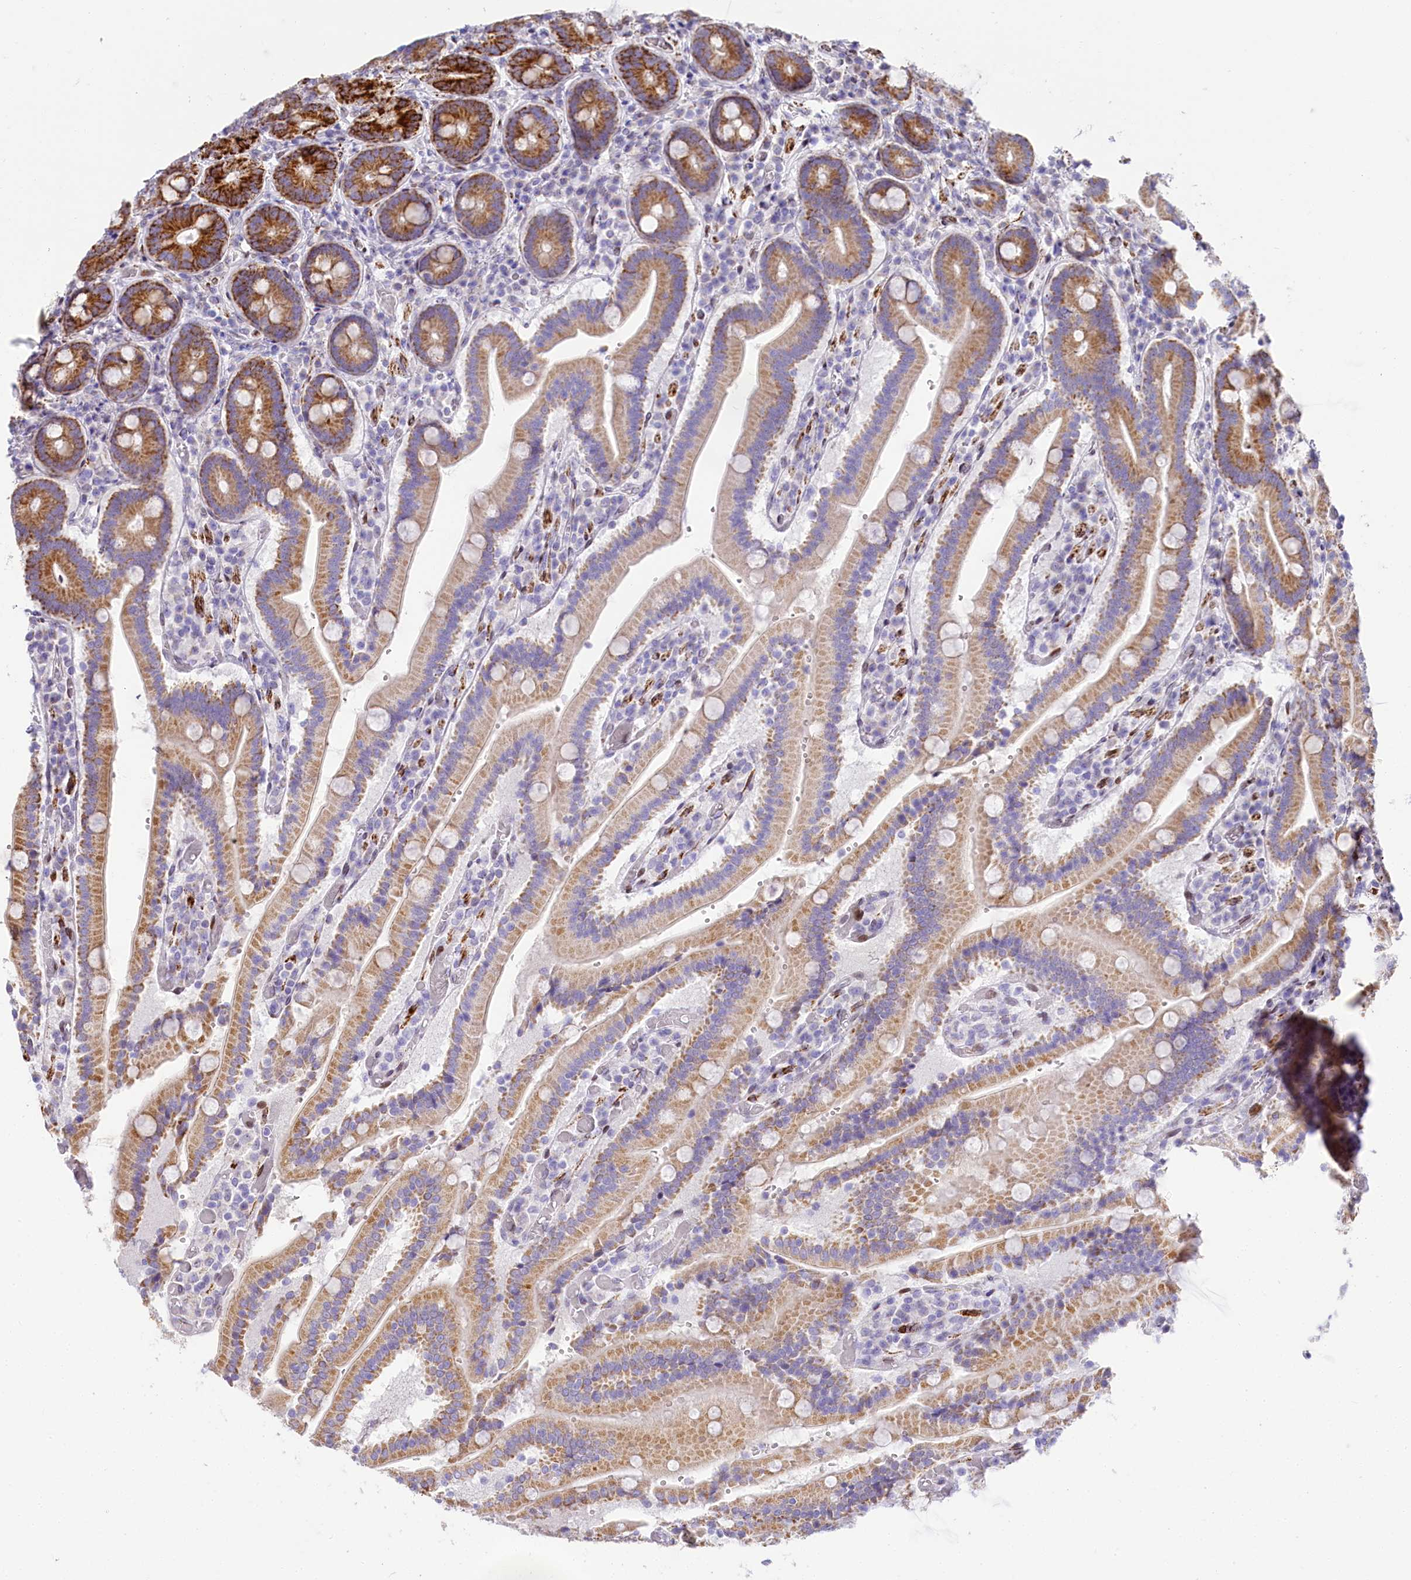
{"staining": {"intensity": "strong", "quantity": "<25%", "location": "cytoplasmic/membranous"}, "tissue": "duodenum", "cell_type": "Glandular cells", "image_type": "normal", "snomed": [{"axis": "morphology", "description": "Normal tissue, NOS"}, {"axis": "topography", "description": "Duodenum"}], "caption": "Protein positivity by IHC shows strong cytoplasmic/membranous staining in about <25% of glandular cells in normal duodenum.", "gene": "PPIP5K2", "patient": {"sex": "female", "age": 62}}